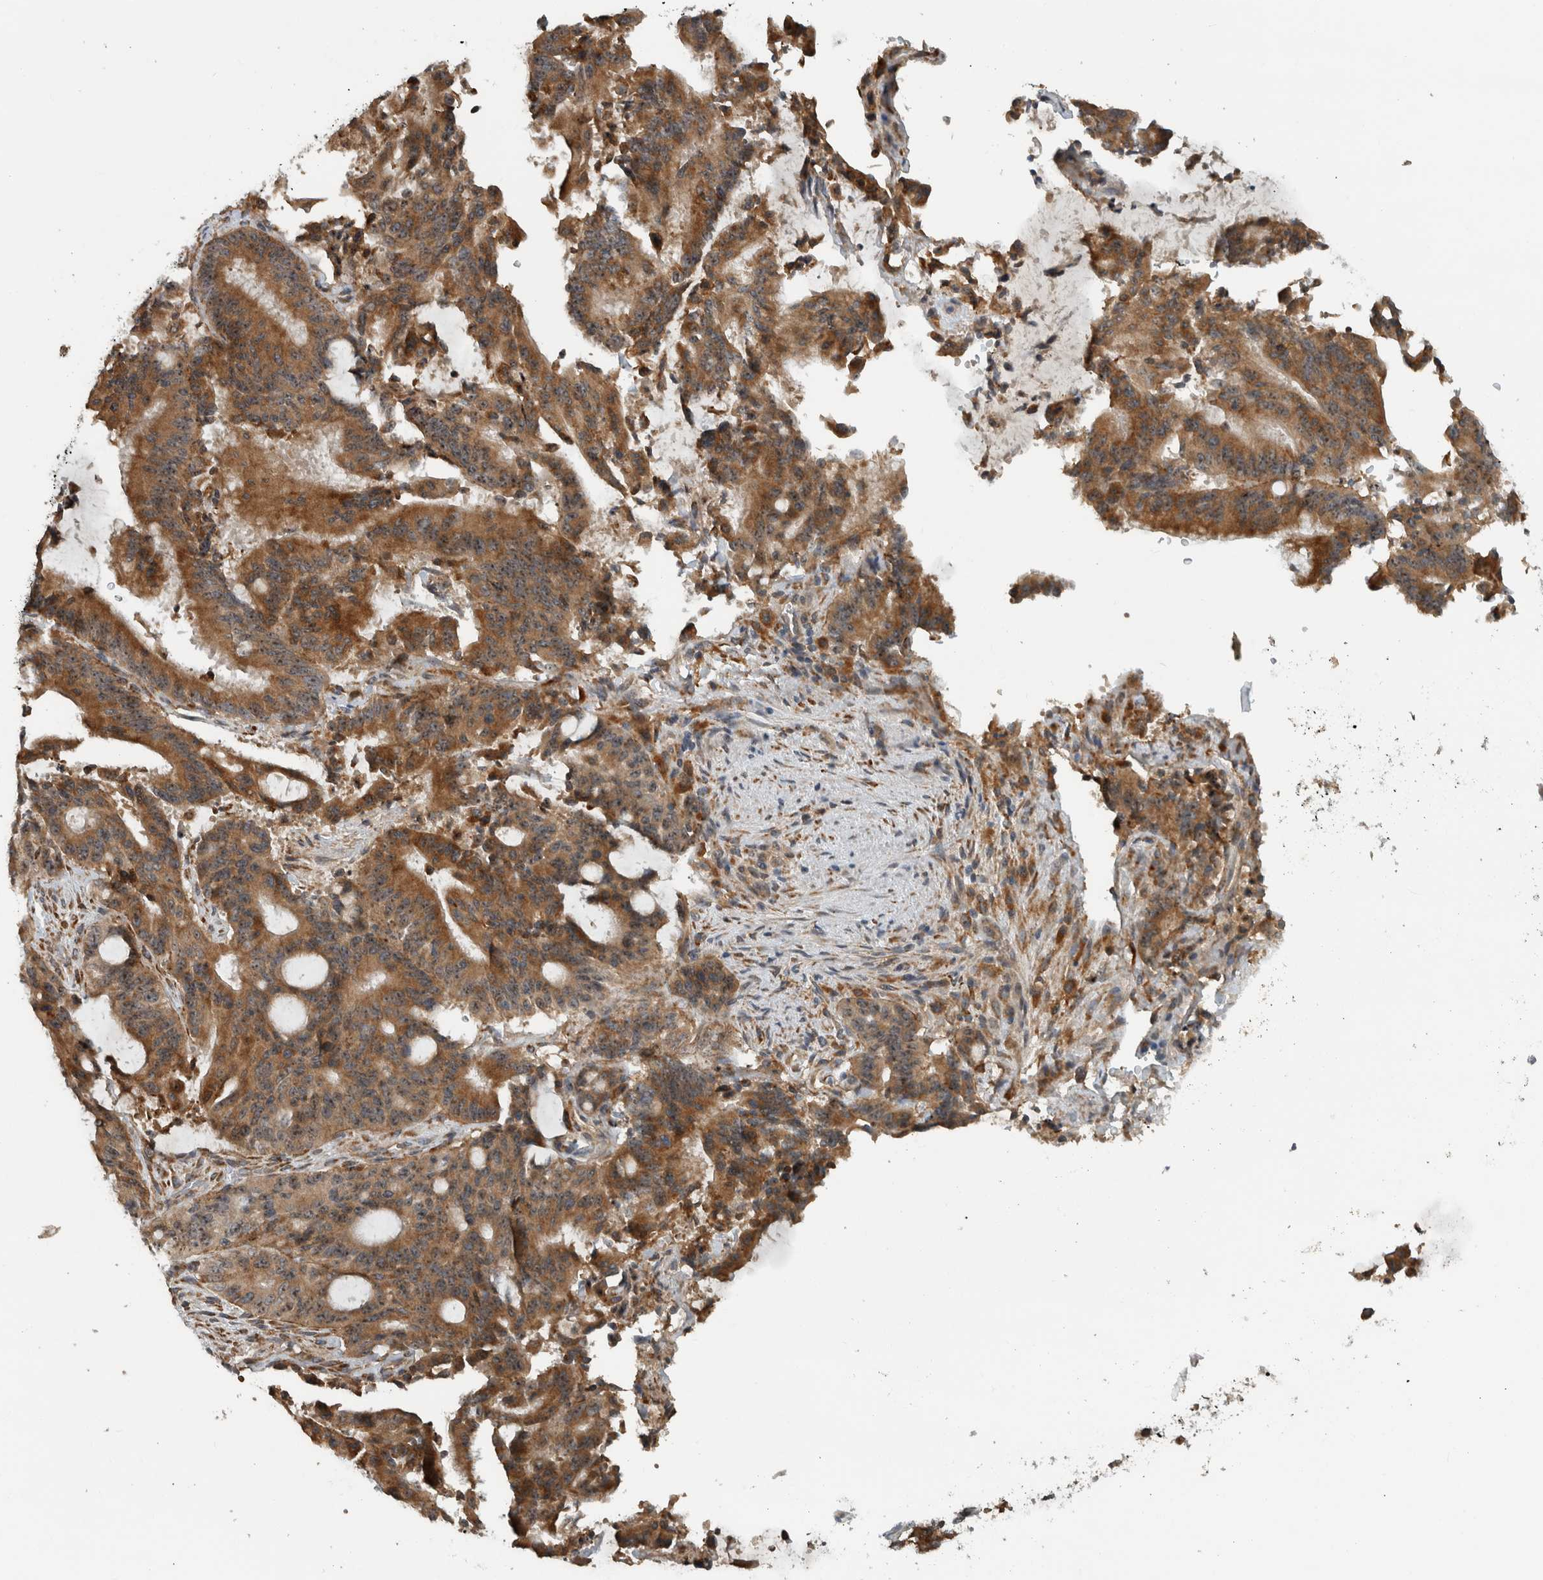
{"staining": {"intensity": "moderate", "quantity": ">75%", "location": "cytoplasmic/membranous"}, "tissue": "liver cancer", "cell_type": "Tumor cells", "image_type": "cancer", "snomed": [{"axis": "morphology", "description": "Normal tissue, NOS"}, {"axis": "morphology", "description": "Cholangiocarcinoma"}, {"axis": "topography", "description": "Liver"}, {"axis": "topography", "description": "Peripheral nerve tissue"}], "caption": "The photomicrograph shows staining of liver cancer (cholangiocarcinoma), revealing moderate cytoplasmic/membranous protein positivity (brown color) within tumor cells.", "gene": "GPR137B", "patient": {"sex": "female", "age": 73}}